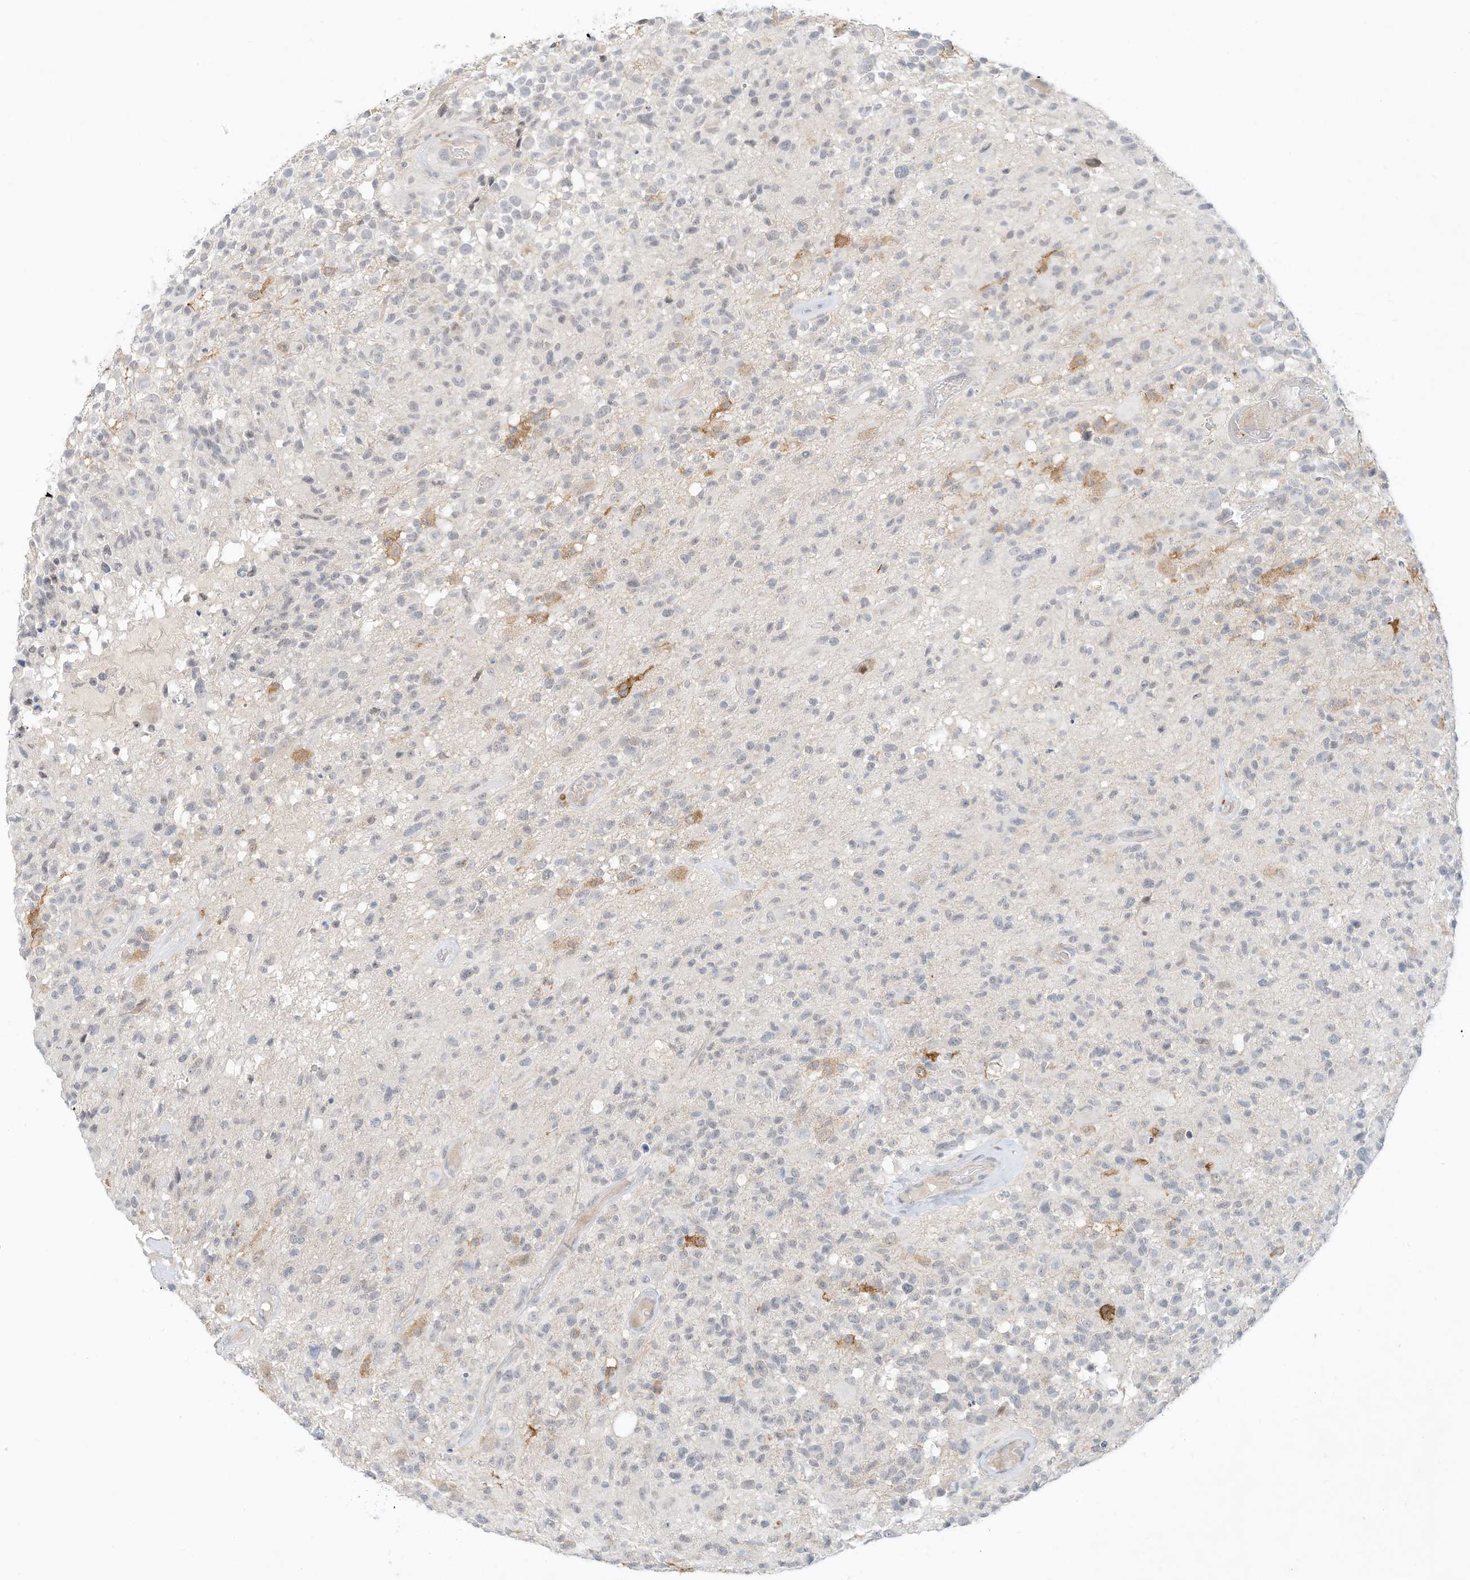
{"staining": {"intensity": "negative", "quantity": "none", "location": "none"}, "tissue": "glioma", "cell_type": "Tumor cells", "image_type": "cancer", "snomed": [{"axis": "morphology", "description": "Glioma, malignant, High grade"}, {"axis": "morphology", "description": "Glioblastoma, NOS"}, {"axis": "topography", "description": "Brain"}], "caption": "DAB immunohistochemical staining of human glioblastoma exhibits no significant expression in tumor cells. (Brightfield microscopy of DAB (3,3'-diaminobenzidine) immunohistochemistry at high magnification).", "gene": "PAK6", "patient": {"sex": "male", "age": 60}}